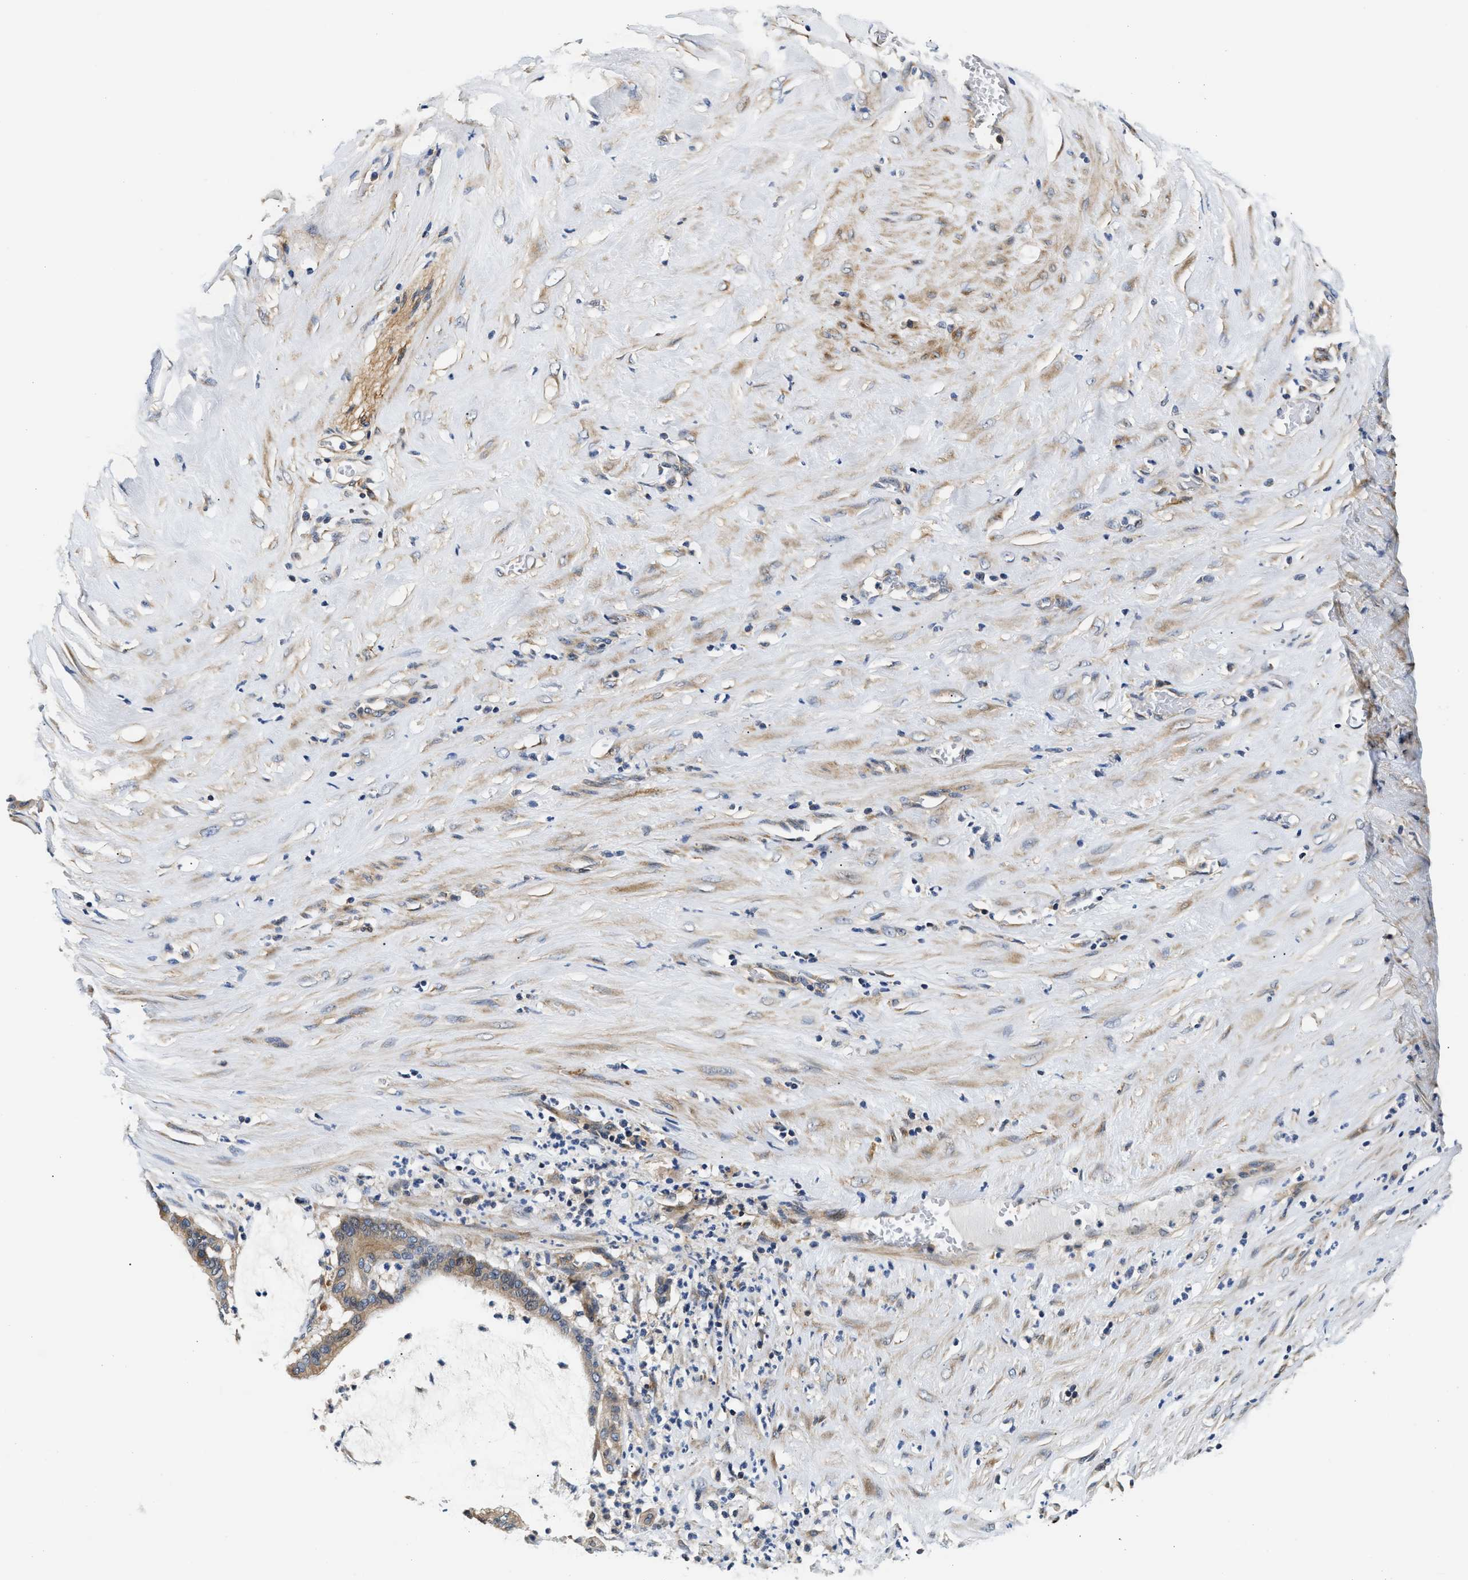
{"staining": {"intensity": "weak", "quantity": ">75%", "location": "cytoplasmic/membranous"}, "tissue": "pancreatic cancer", "cell_type": "Tumor cells", "image_type": "cancer", "snomed": [{"axis": "morphology", "description": "Adenocarcinoma, NOS"}, {"axis": "topography", "description": "Pancreas"}], "caption": "The image demonstrates staining of adenocarcinoma (pancreatic), revealing weak cytoplasmic/membranous protein positivity (brown color) within tumor cells. Ihc stains the protein in brown and the nuclei are stained blue.", "gene": "TEX2", "patient": {"sex": "male", "age": 41}}